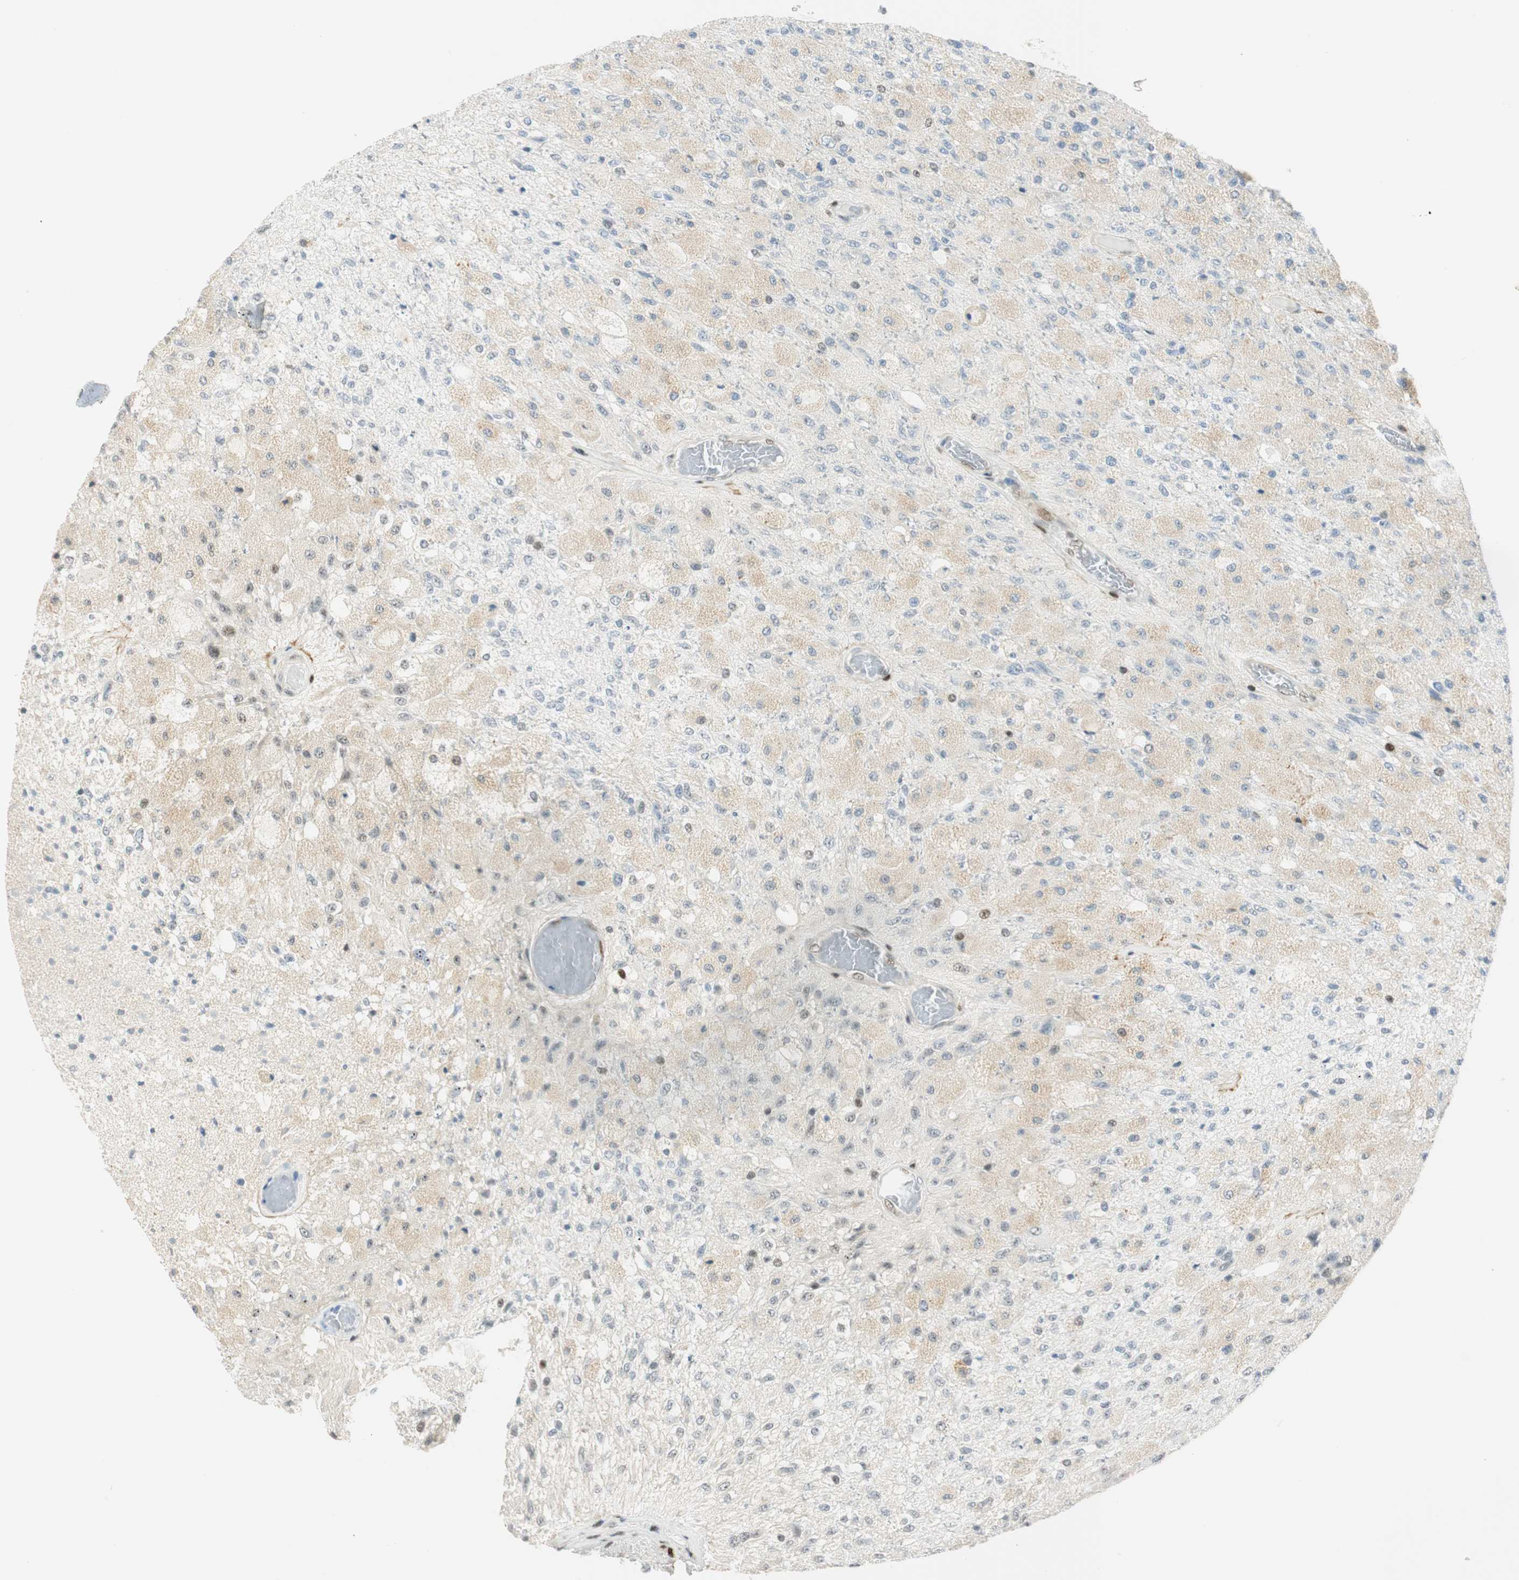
{"staining": {"intensity": "weak", "quantity": "<25%", "location": "nuclear"}, "tissue": "glioma", "cell_type": "Tumor cells", "image_type": "cancer", "snomed": [{"axis": "morphology", "description": "Normal tissue, NOS"}, {"axis": "morphology", "description": "Glioma, malignant, High grade"}, {"axis": "topography", "description": "Cerebral cortex"}], "caption": "Glioma was stained to show a protein in brown. There is no significant expression in tumor cells.", "gene": "MSX2", "patient": {"sex": "male", "age": 77}}